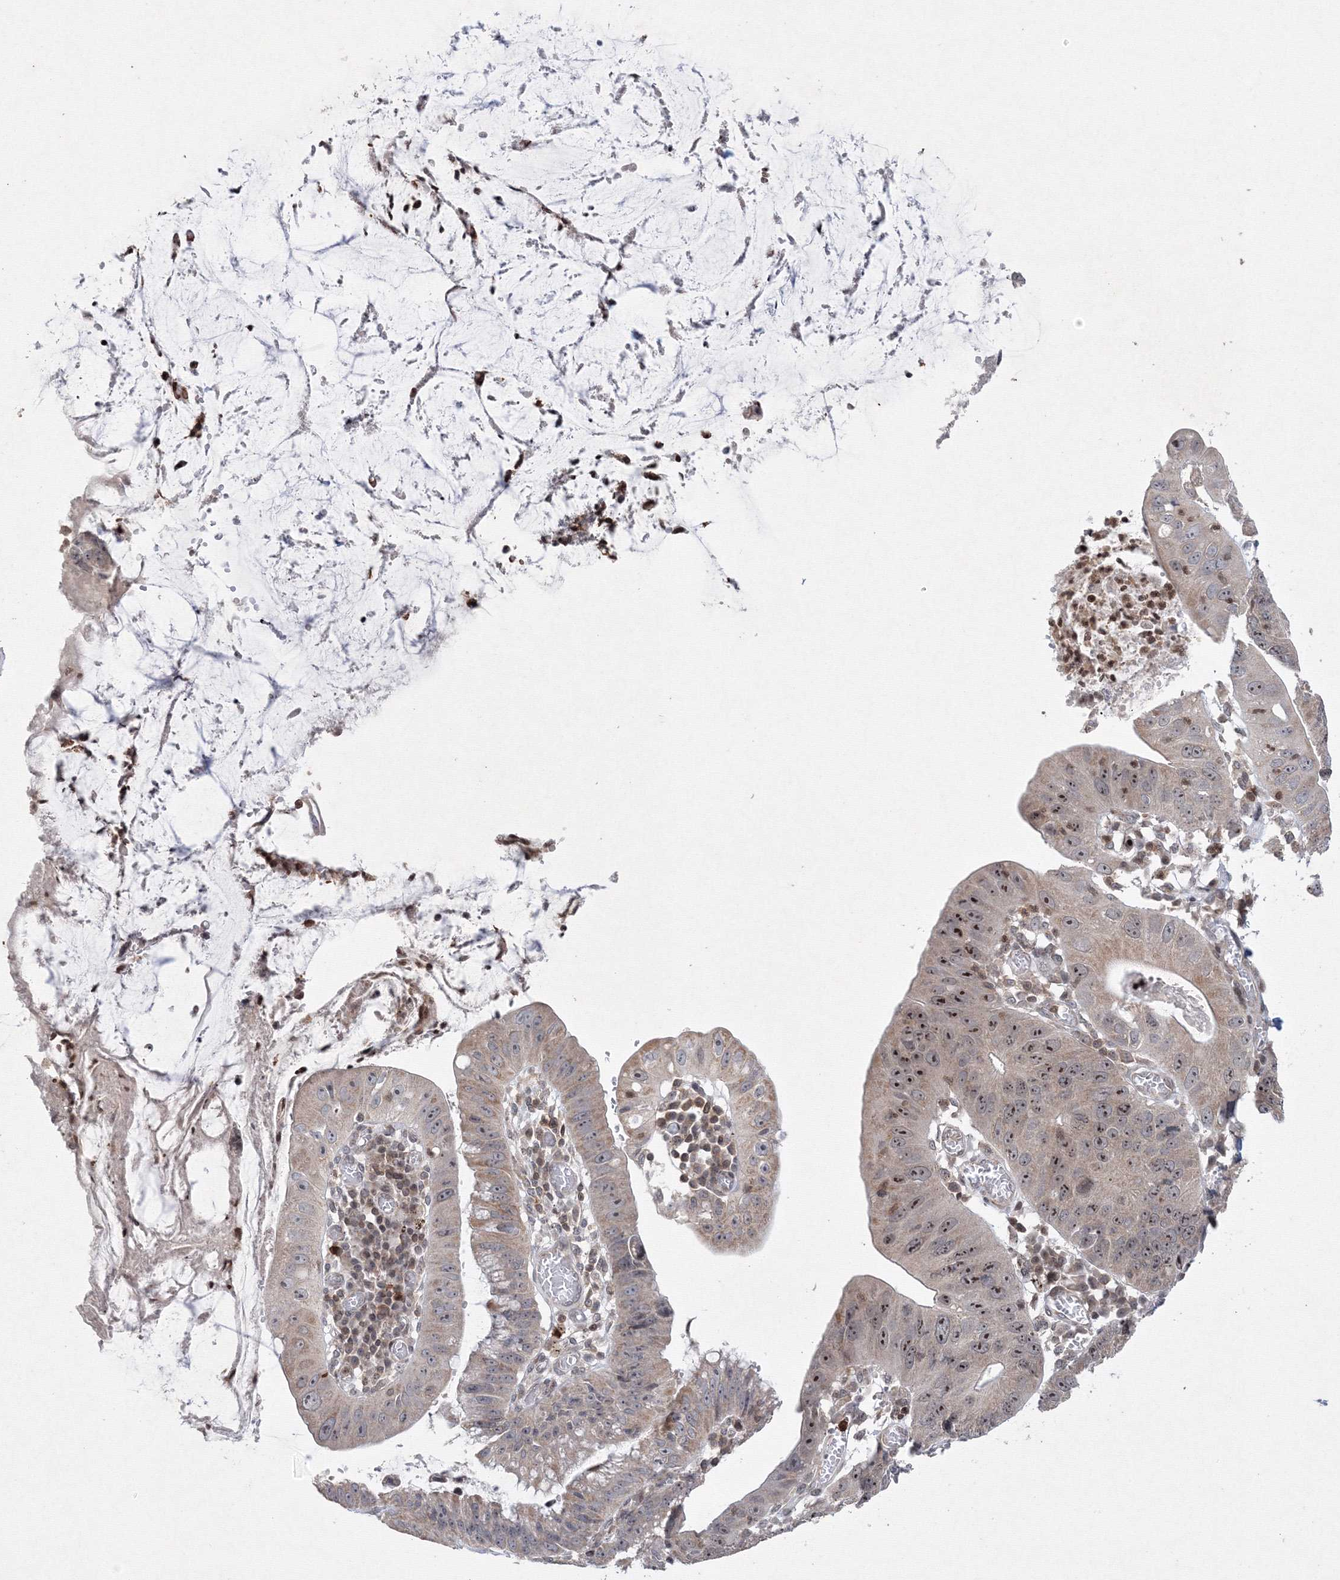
{"staining": {"intensity": "moderate", "quantity": "25%-75%", "location": "cytoplasmic/membranous,nuclear"}, "tissue": "stomach cancer", "cell_type": "Tumor cells", "image_type": "cancer", "snomed": [{"axis": "morphology", "description": "Adenocarcinoma, NOS"}, {"axis": "topography", "description": "Stomach"}], "caption": "Protein analysis of adenocarcinoma (stomach) tissue shows moderate cytoplasmic/membranous and nuclear staining in approximately 25%-75% of tumor cells.", "gene": "MKRN2", "patient": {"sex": "male", "age": 59}}